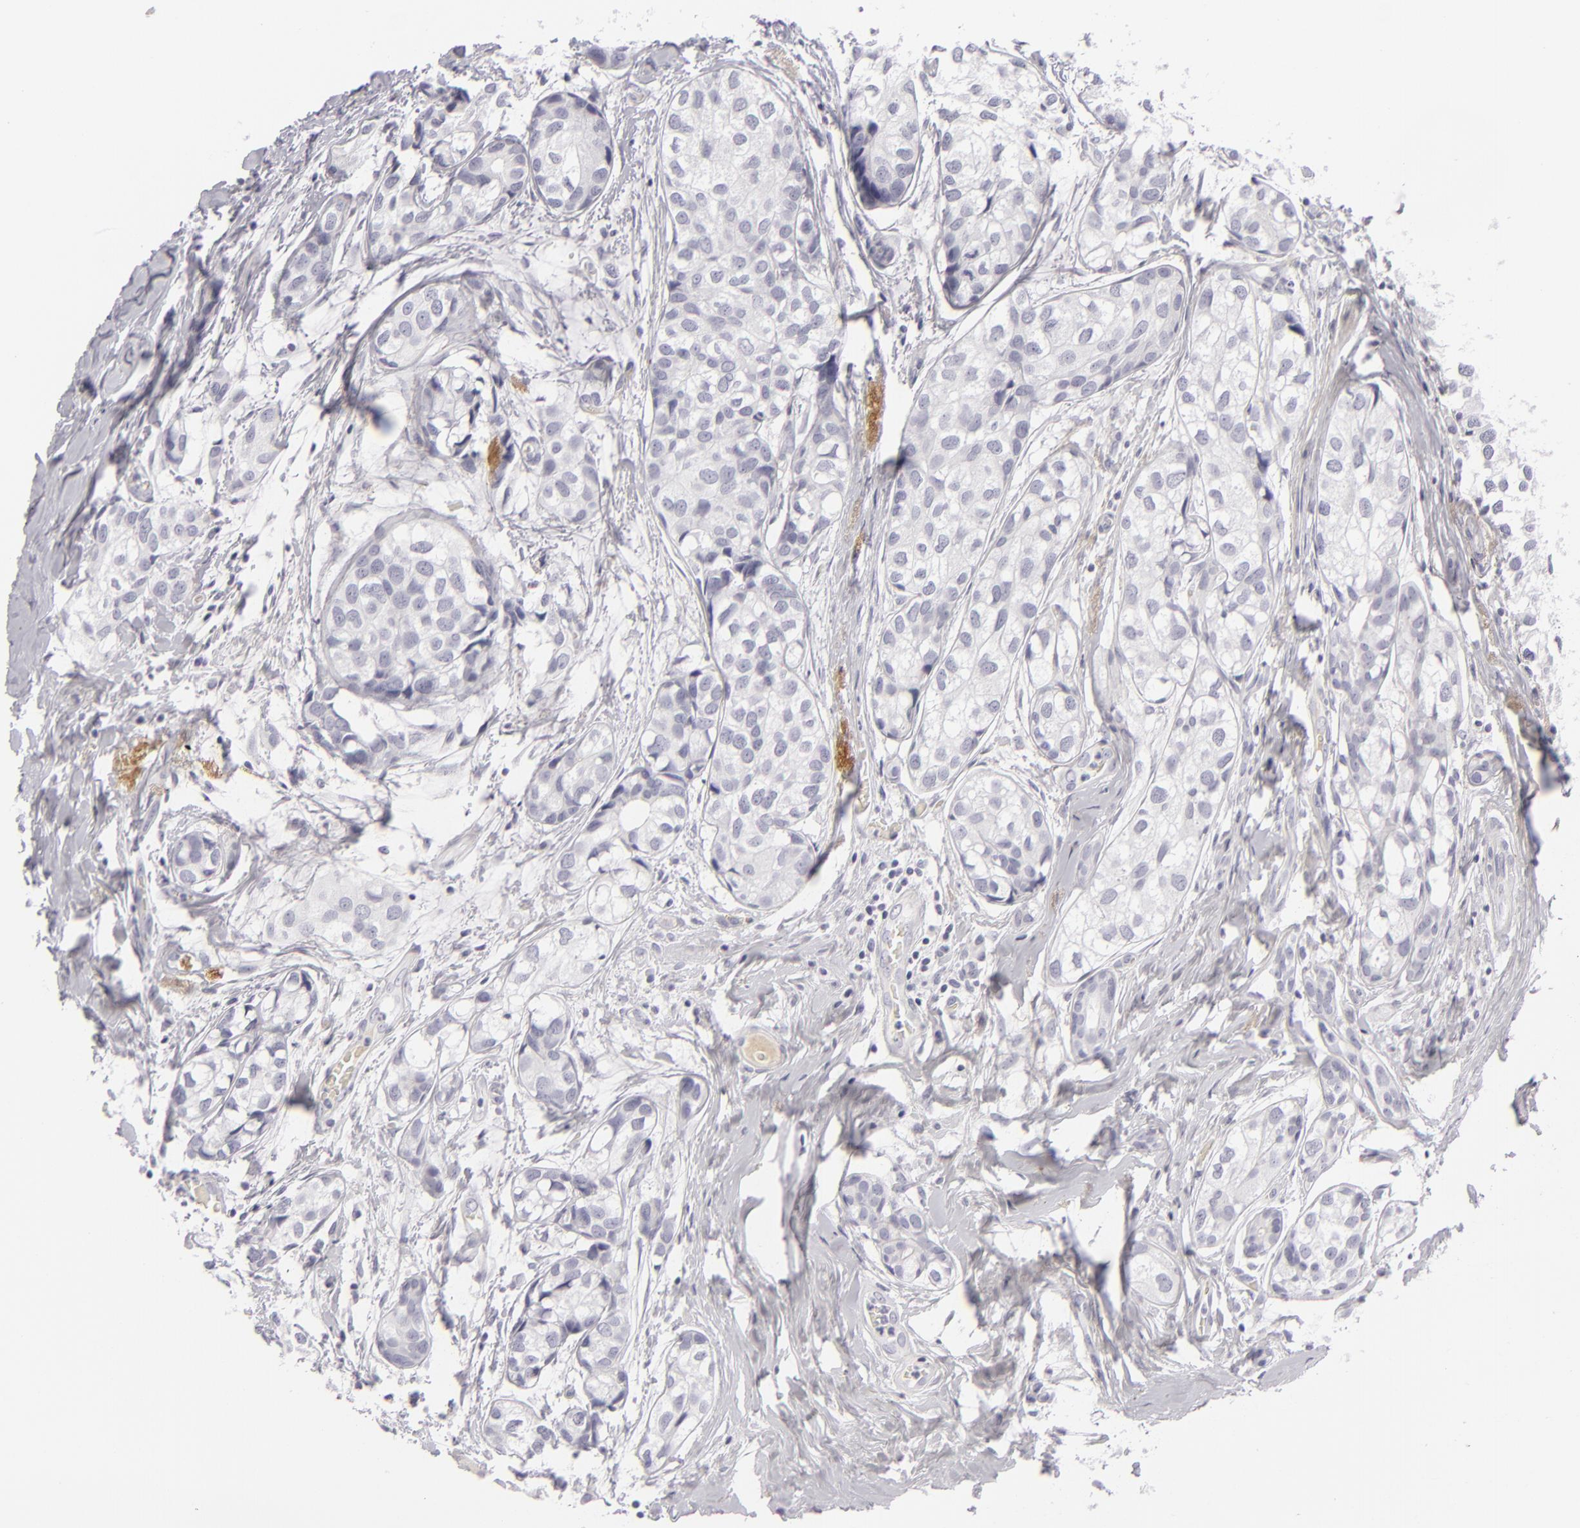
{"staining": {"intensity": "negative", "quantity": "none", "location": "none"}, "tissue": "breast cancer", "cell_type": "Tumor cells", "image_type": "cancer", "snomed": [{"axis": "morphology", "description": "Duct carcinoma"}, {"axis": "topography", "description": "Breast"}], "caption": "Micrograph shows no protein staining in tumor cells of invasive ductal carcinoma (breast) tissue. (DAB (3,3'-diaminobenzidine) immunohistochemistry (IHC), high magnification).", "gene": "C9", "patient": {"sex": "female", "age": 68}}